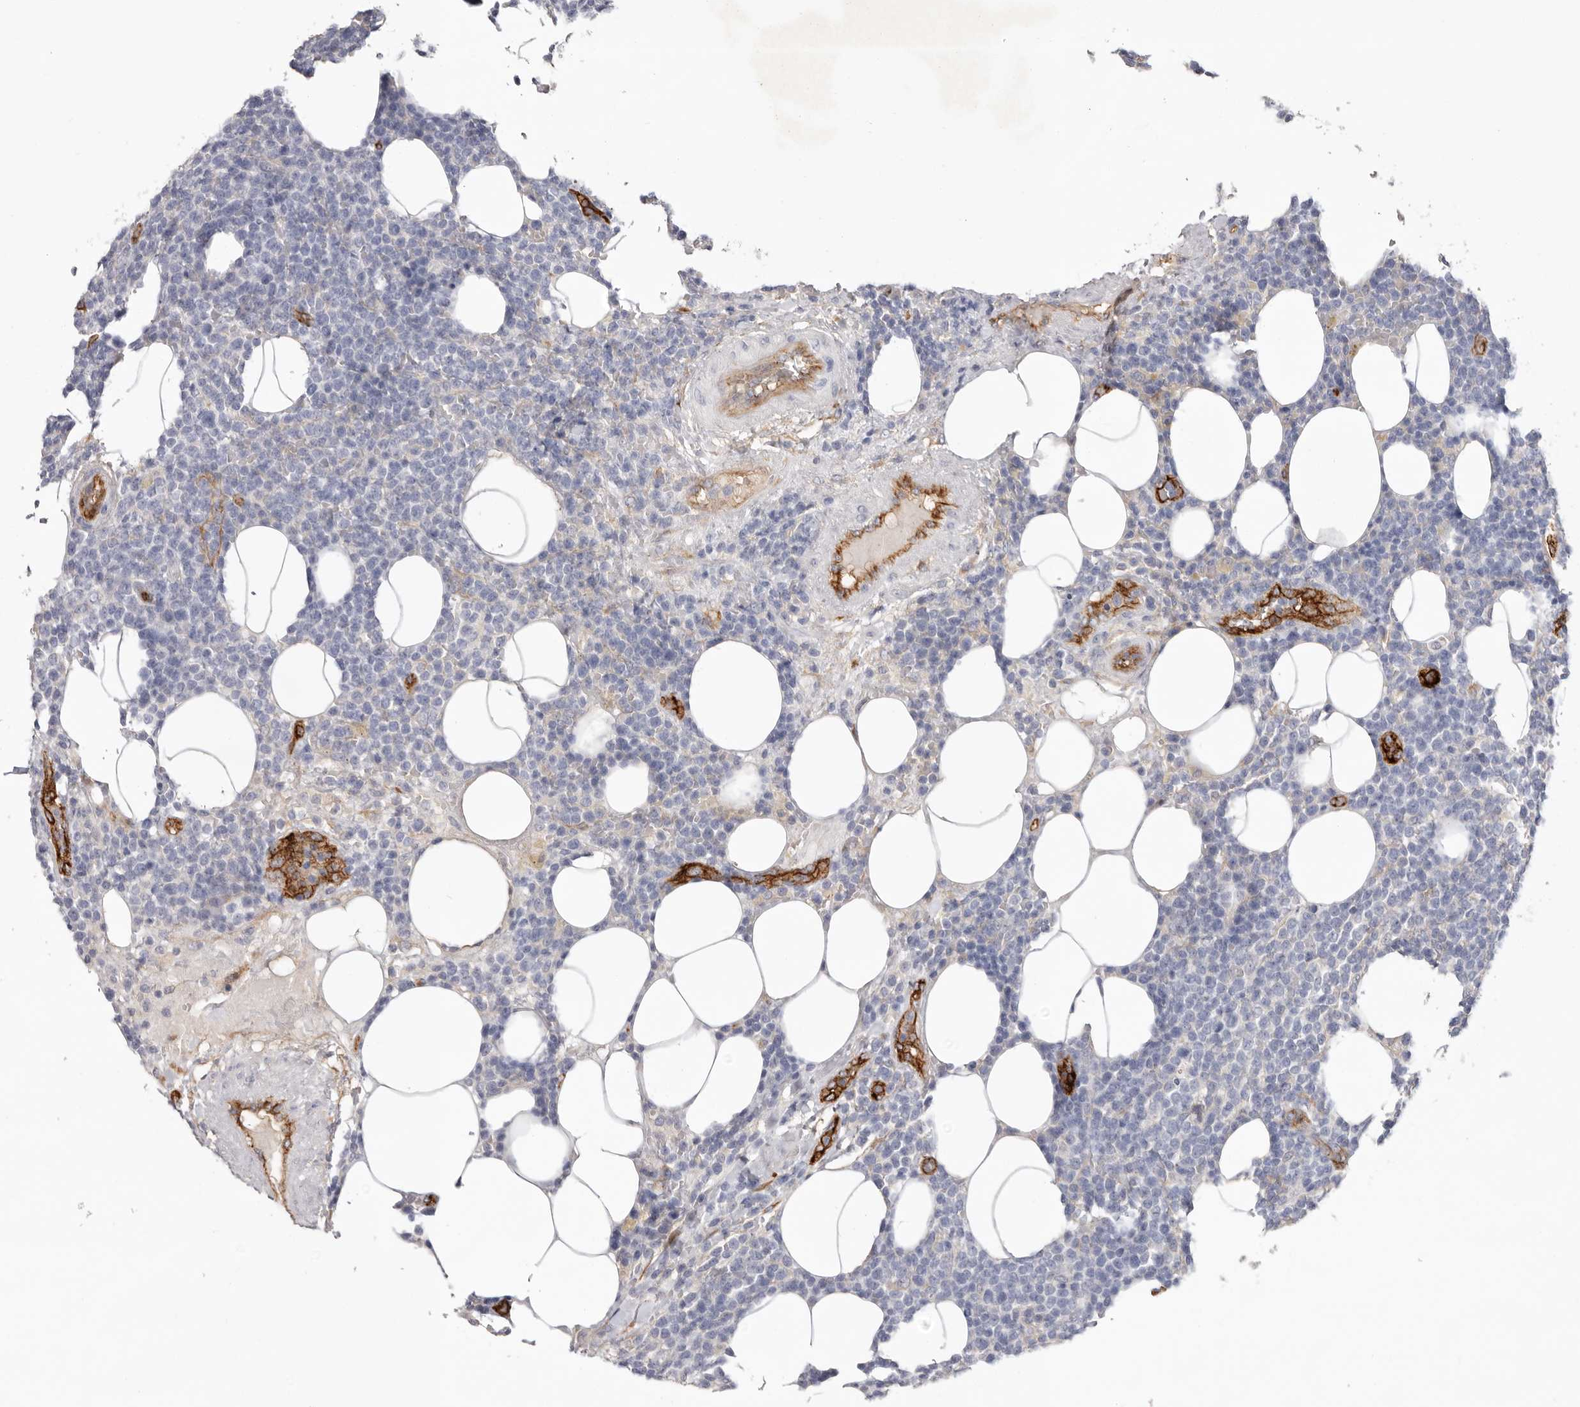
{"staining": {"intensity": "negative", "quantity": "none", "location": "none"}, "tissue": "lymphoma", "cell_type": "Tumor cells", "image_type": "cancer", "snomed": [{"axis": "morphology", "description": "Malignant lymphoma, non-Hodgkin's type, High grade"}, {"axis": "topography", "description": "Lymph node"}], "caption": "There is no significant staining in tumor cells of lymphoma.", "gene": "LRRC66", "patient": {"sex": "male", "age": 61}}